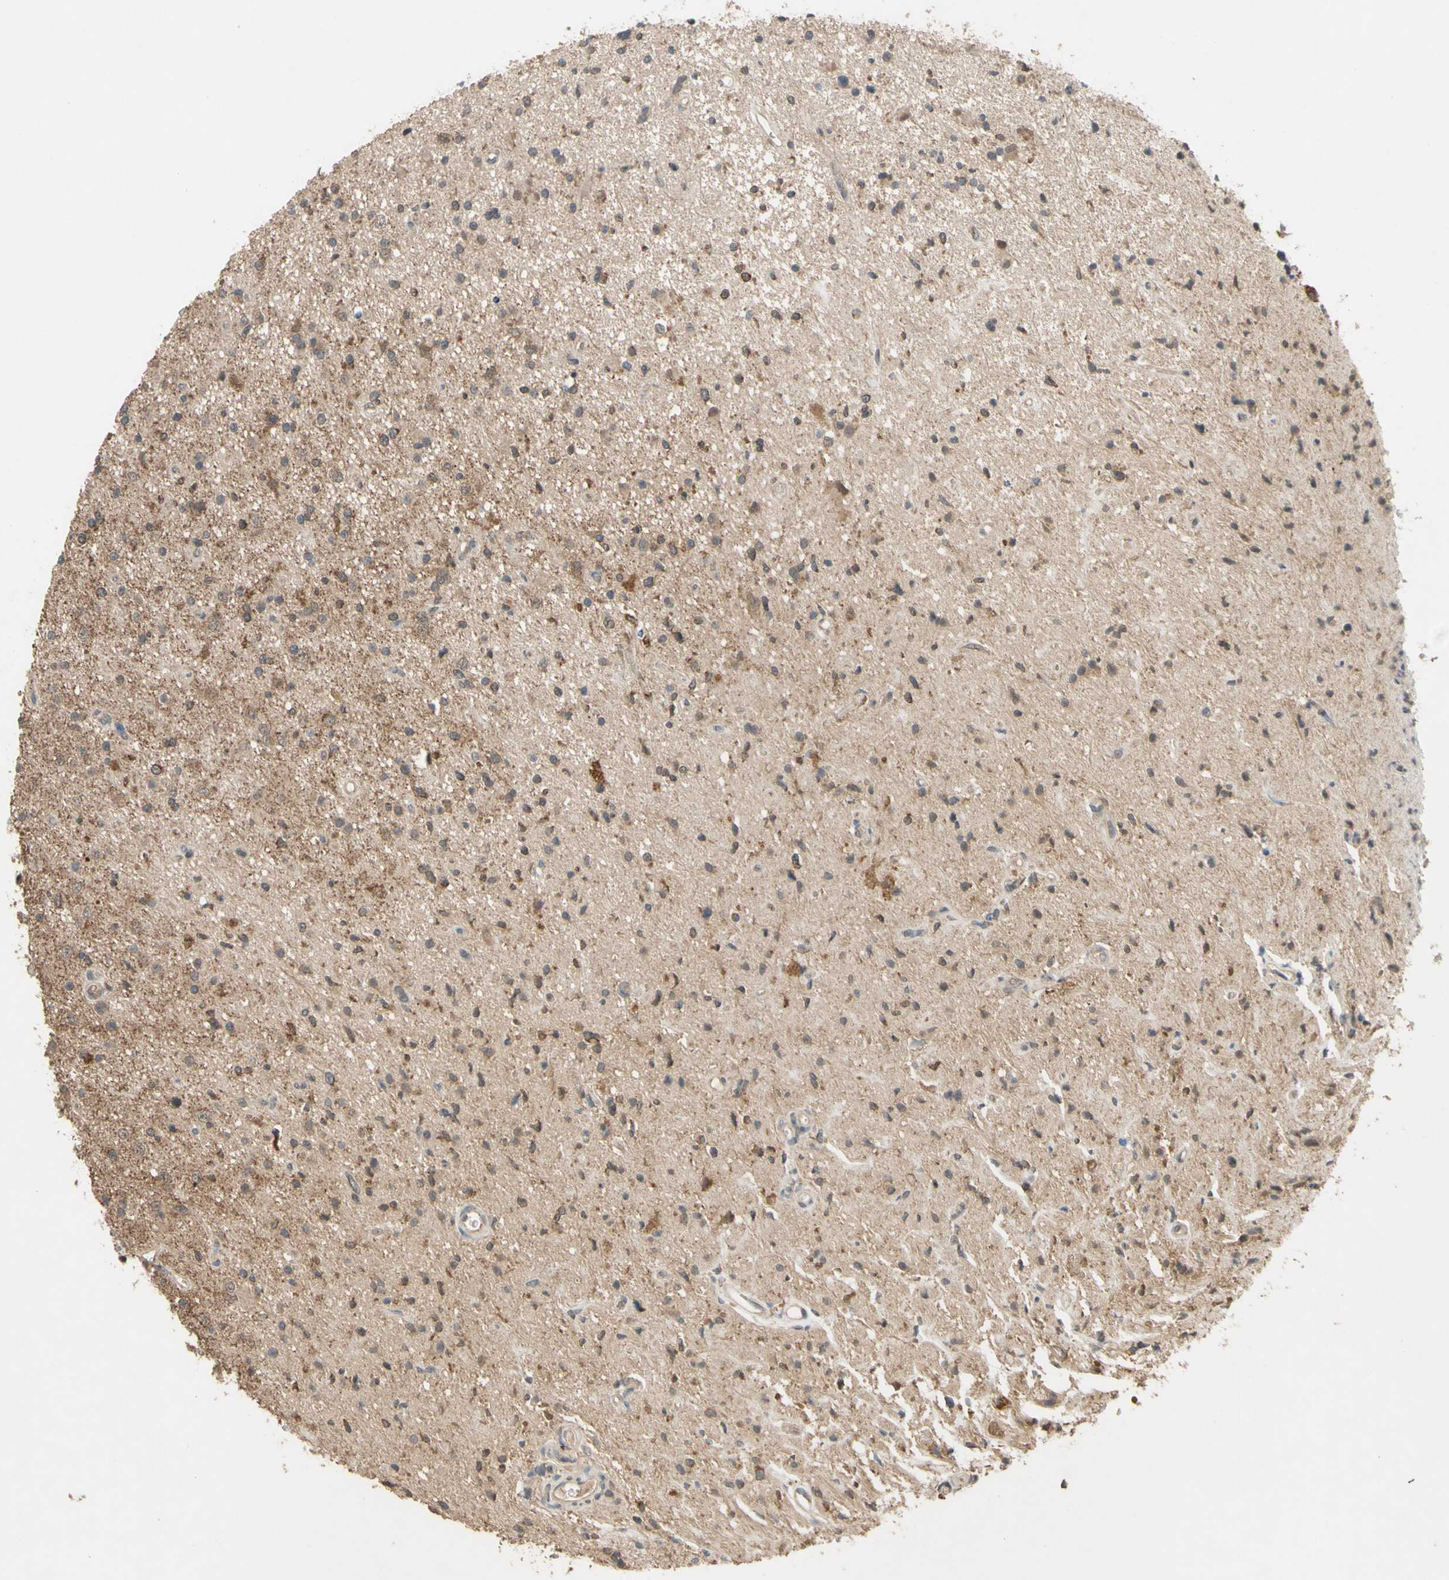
{"staining": {"intensity": "weak", "quantity": ">75%", "location": "cytoplasmic/membranous"}, "tissue": "glioma", "cell_type": "Tumor cells", "image_type": "cancer", "snomed": [{"axis": "morphology", "description": "Glioma, malignant, High grade"}, {"axis": "topography", "description": "Brain"}], "caption": "Protein expression by IHC exhibits weak cytoplasmic/membranous expression in about >75% of tumor cells in glioma.", "gene": "CD164", "patient": {"sex": "male", "age": 33}}